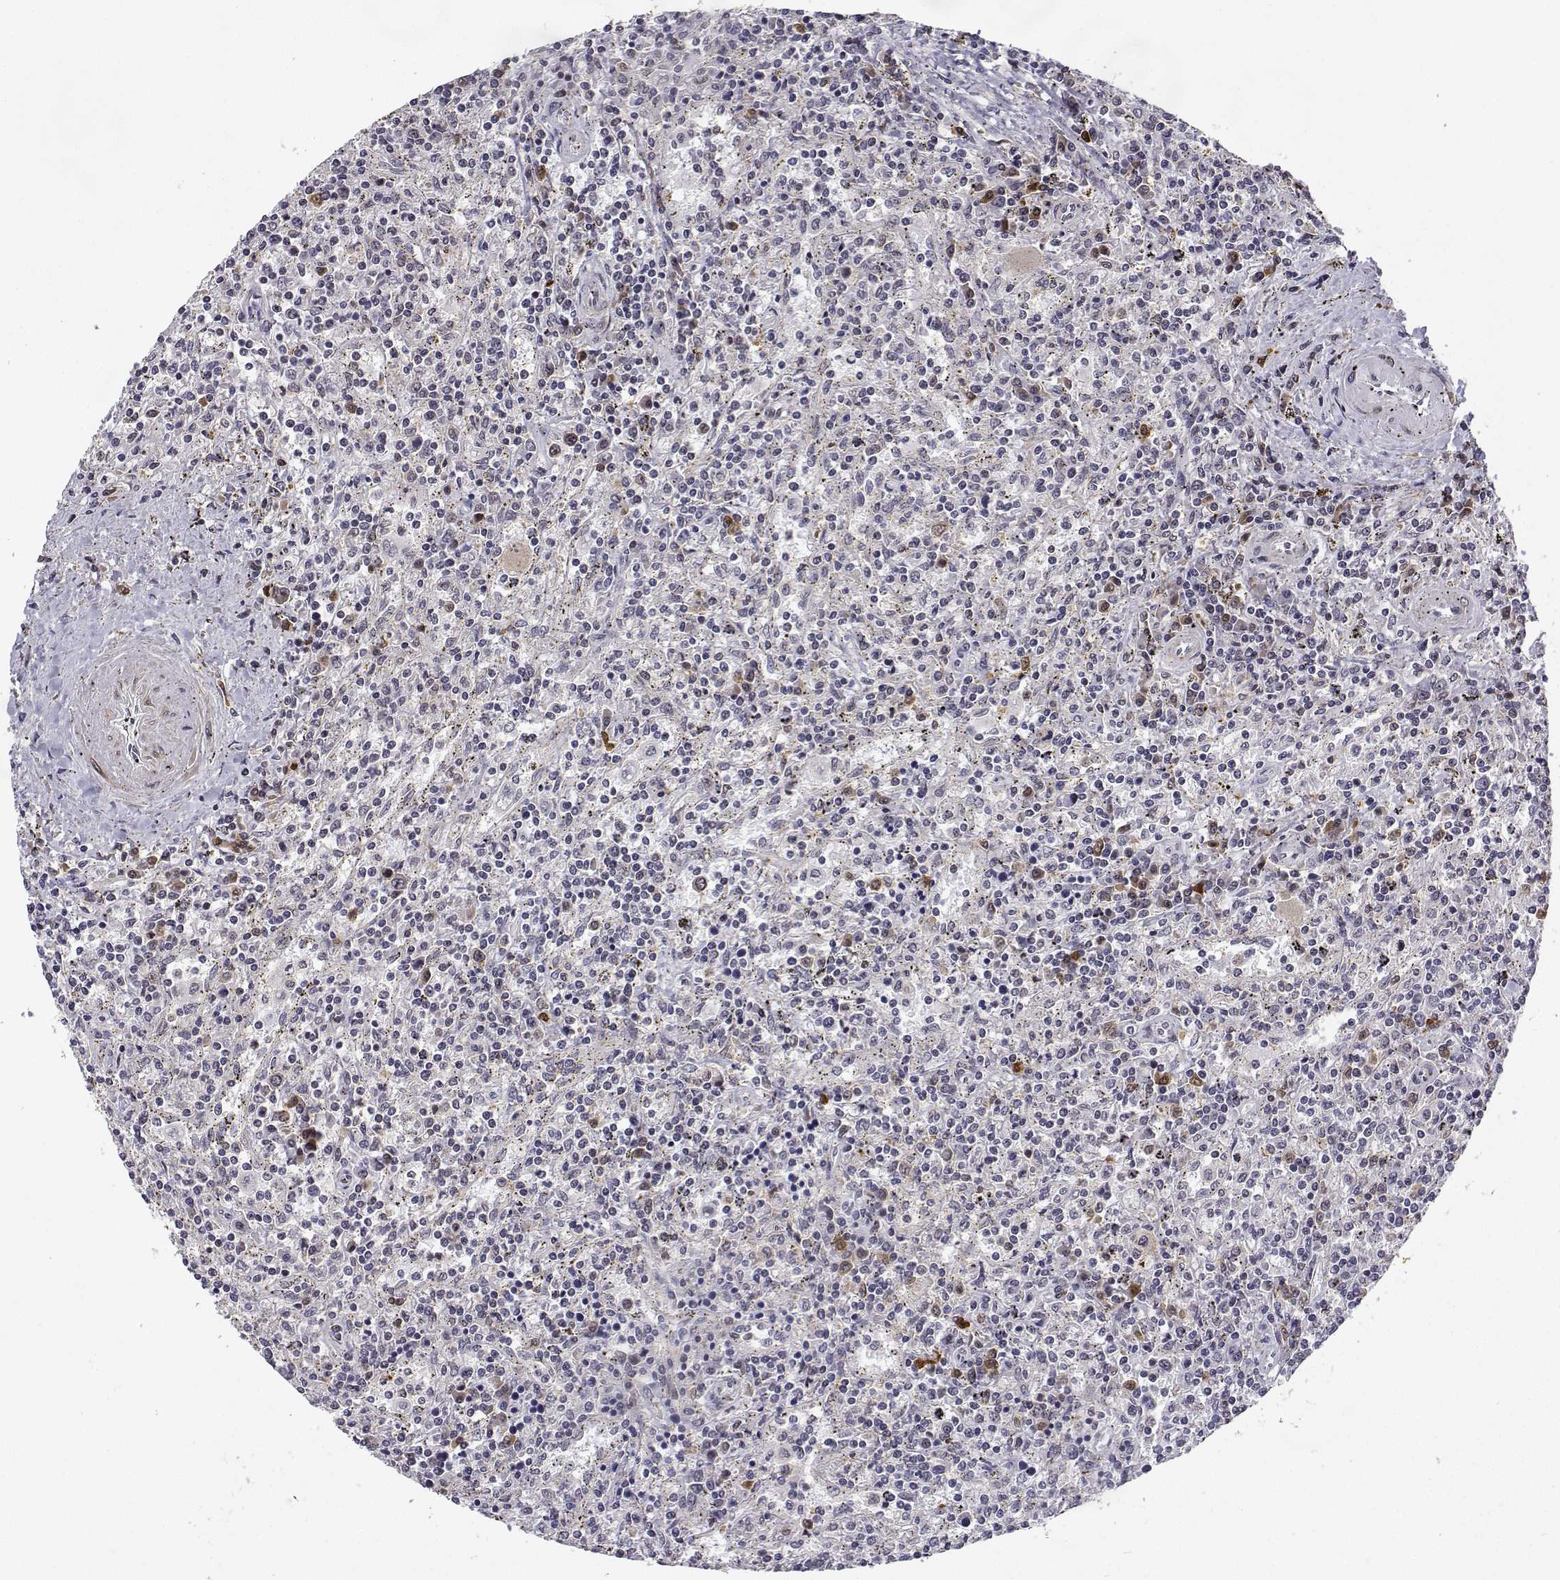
{"staining": {"intensity": "negative", "quantity": "none", "location": "none"}, "tissue": "lymphoma", "cell_type": "Tumor cells", "image_type": "cancer", "snomed": [{"axis": "morphology", "description": "Malignant lymphoma, non-Hodgkin's type, Low grade"}, {"axis": "topography", "description": "Spleen"}], "caption": "This is a image of IHC staining of lymphoma, which shows no positivity in tumor cells.", "gene": "PHGDH", "patient": {"sex": "male", "age": 62}}